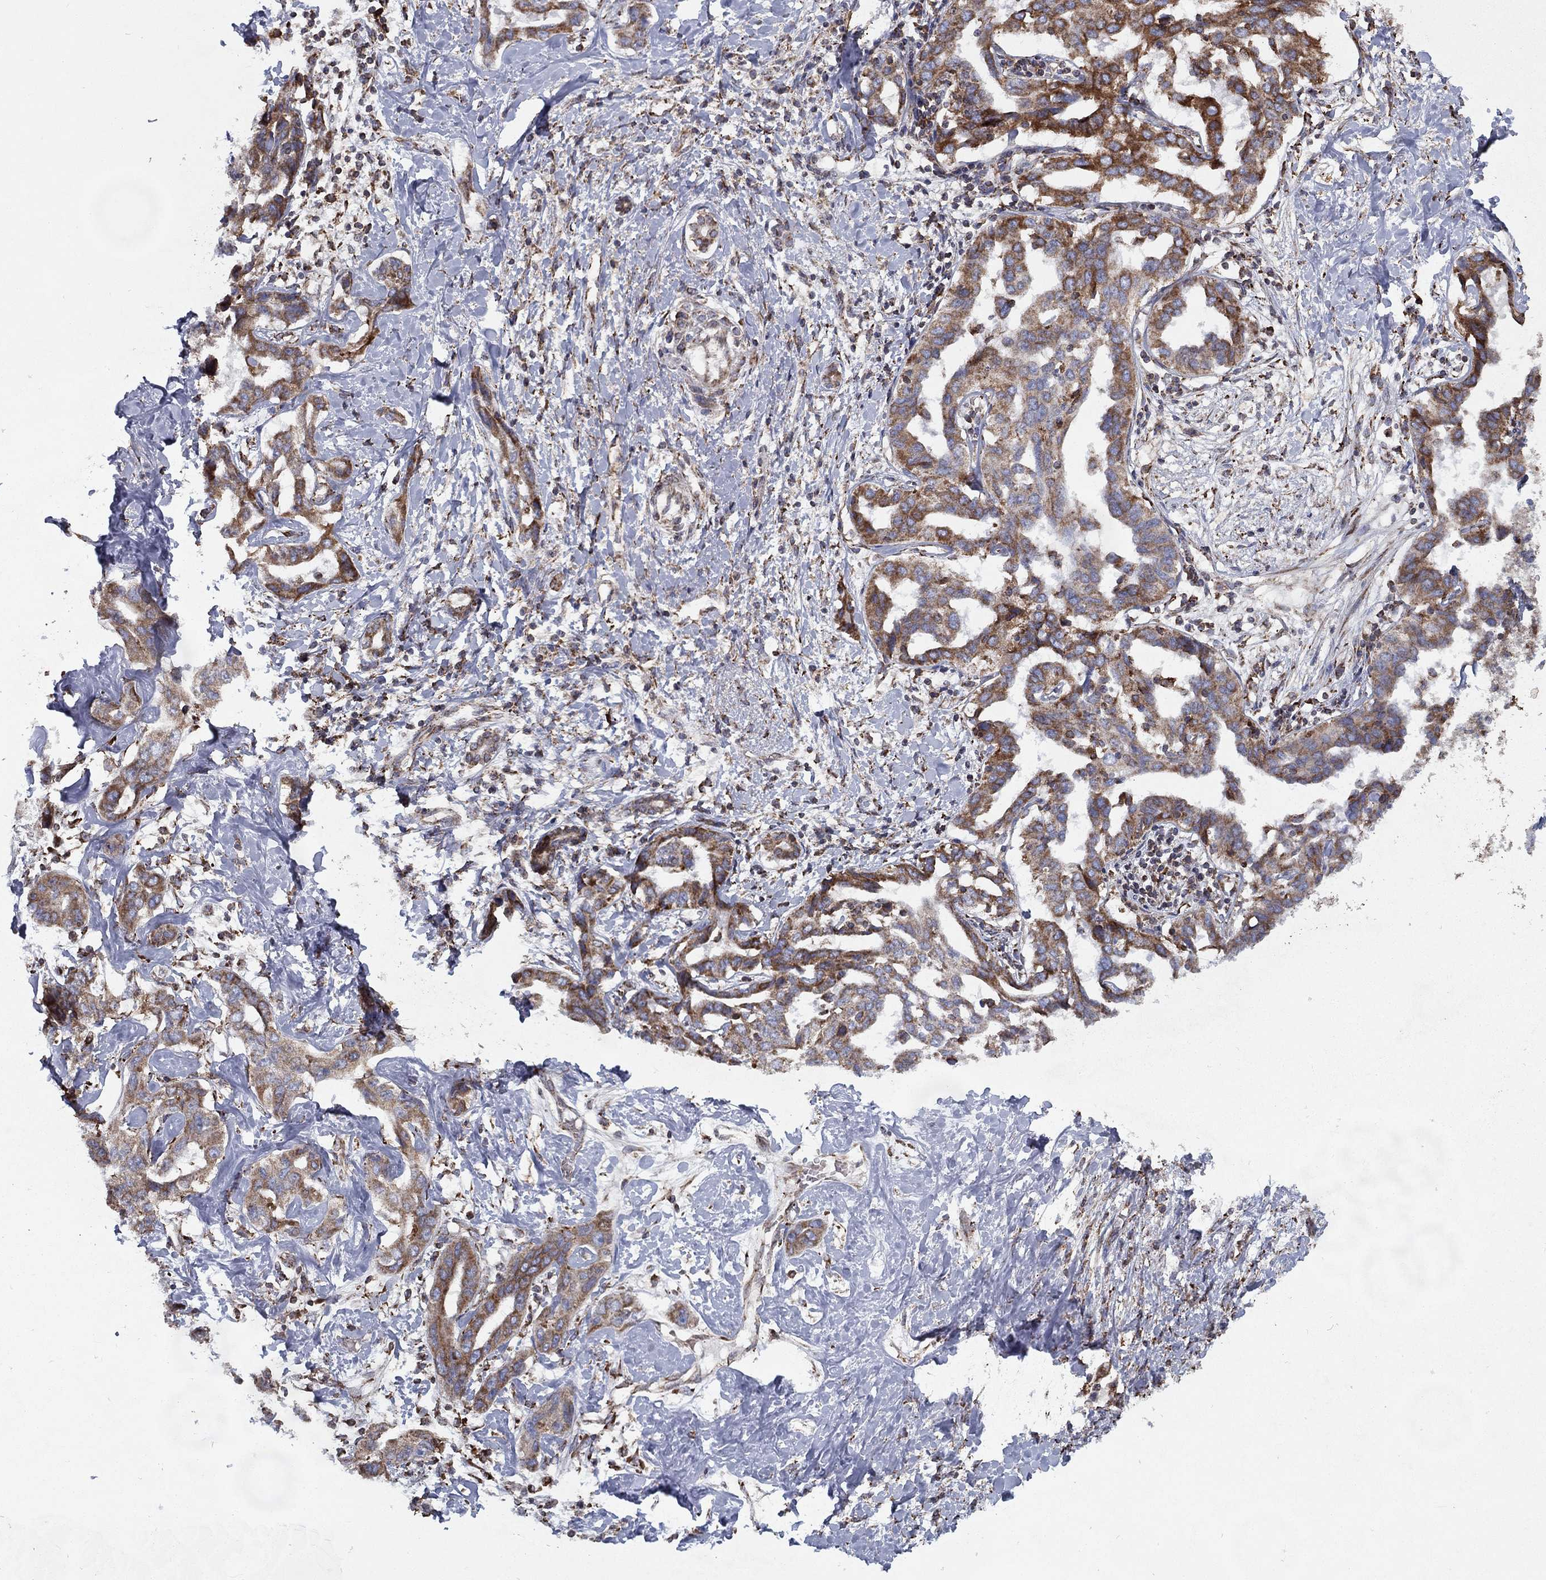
{"staining": {"intensity": "moderate", "quantity": ">75%", "location": "cytoplasmic/membranous"}, "tissue": "liver cancer", "cell_type": "Tumor cells", "image_type": "cancer", "snomed": [{"axis": "morphology", "description": "Cholangiocarcinoma"}, {"axis": "topography", "description": "Liver"}], "caption": "Protein analysis of liver cancer tissue shows moderate cytoplasmic/membranous positivity in about >75% of tumor cells.", "gene": "MT-CYB", "patient": {"sex": "male", "age": 59}}